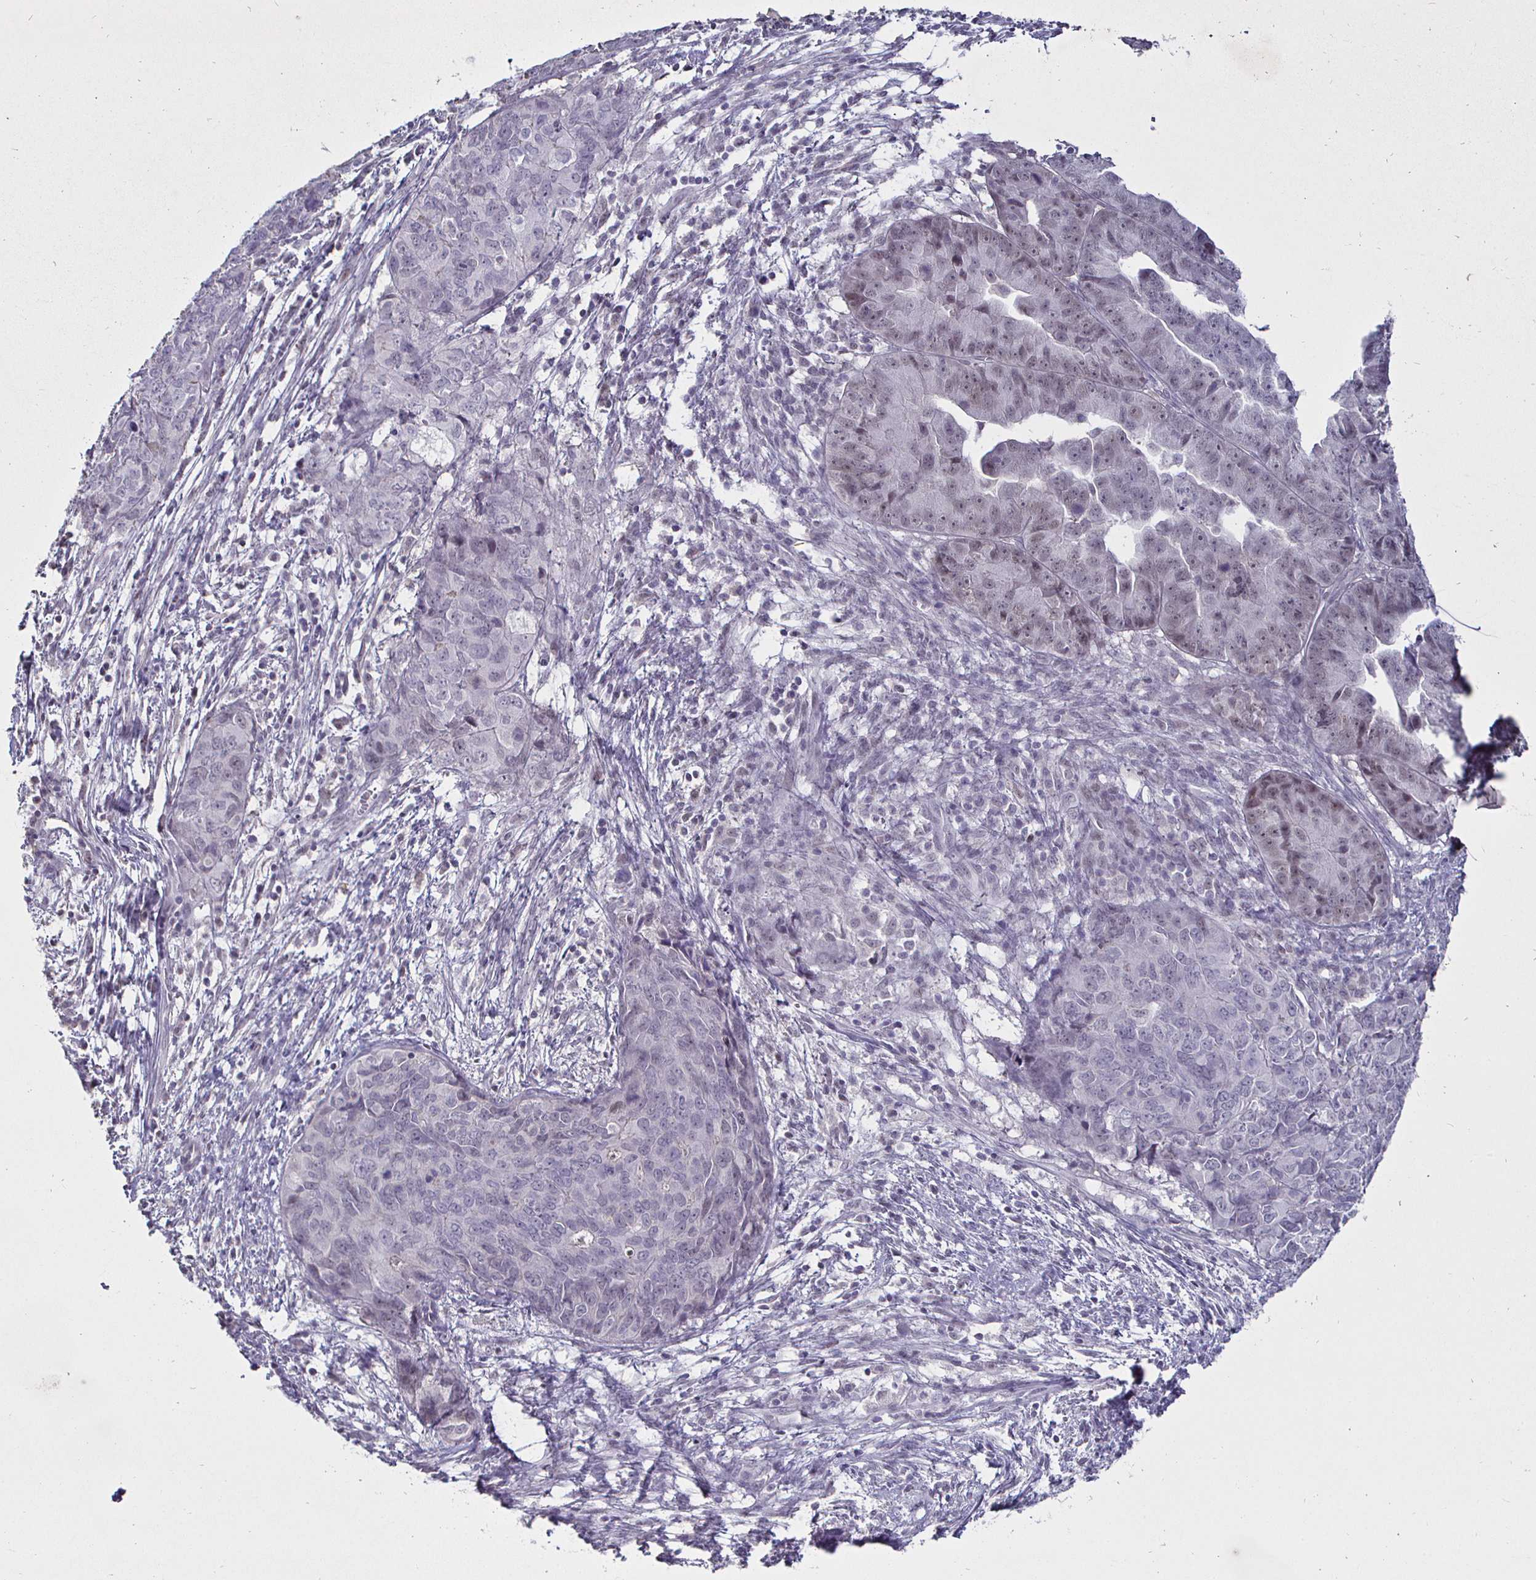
{"staining": {"intensity": "weak", "quantity": "<25%", "location": "nuclear"}, "tissue": "endometrial cancer", "cell_type": "Tumor cells", "image_type": "cancer", "snomed": [{"axis": "morphology", "description": "Adenocarcinoma, NOS"}, {"axis": "topography", "description": "Uterus"}], "caption": "Protein analysis of adenocarcinoma (endometrial) displays no significant expression in tumor cells. (DAB (3,3'-diaminobenzidine) immunohistochemistry (IHC), high magnification).", "gene": "MLH1", "patient": {"sex": "female", "age": 79}}